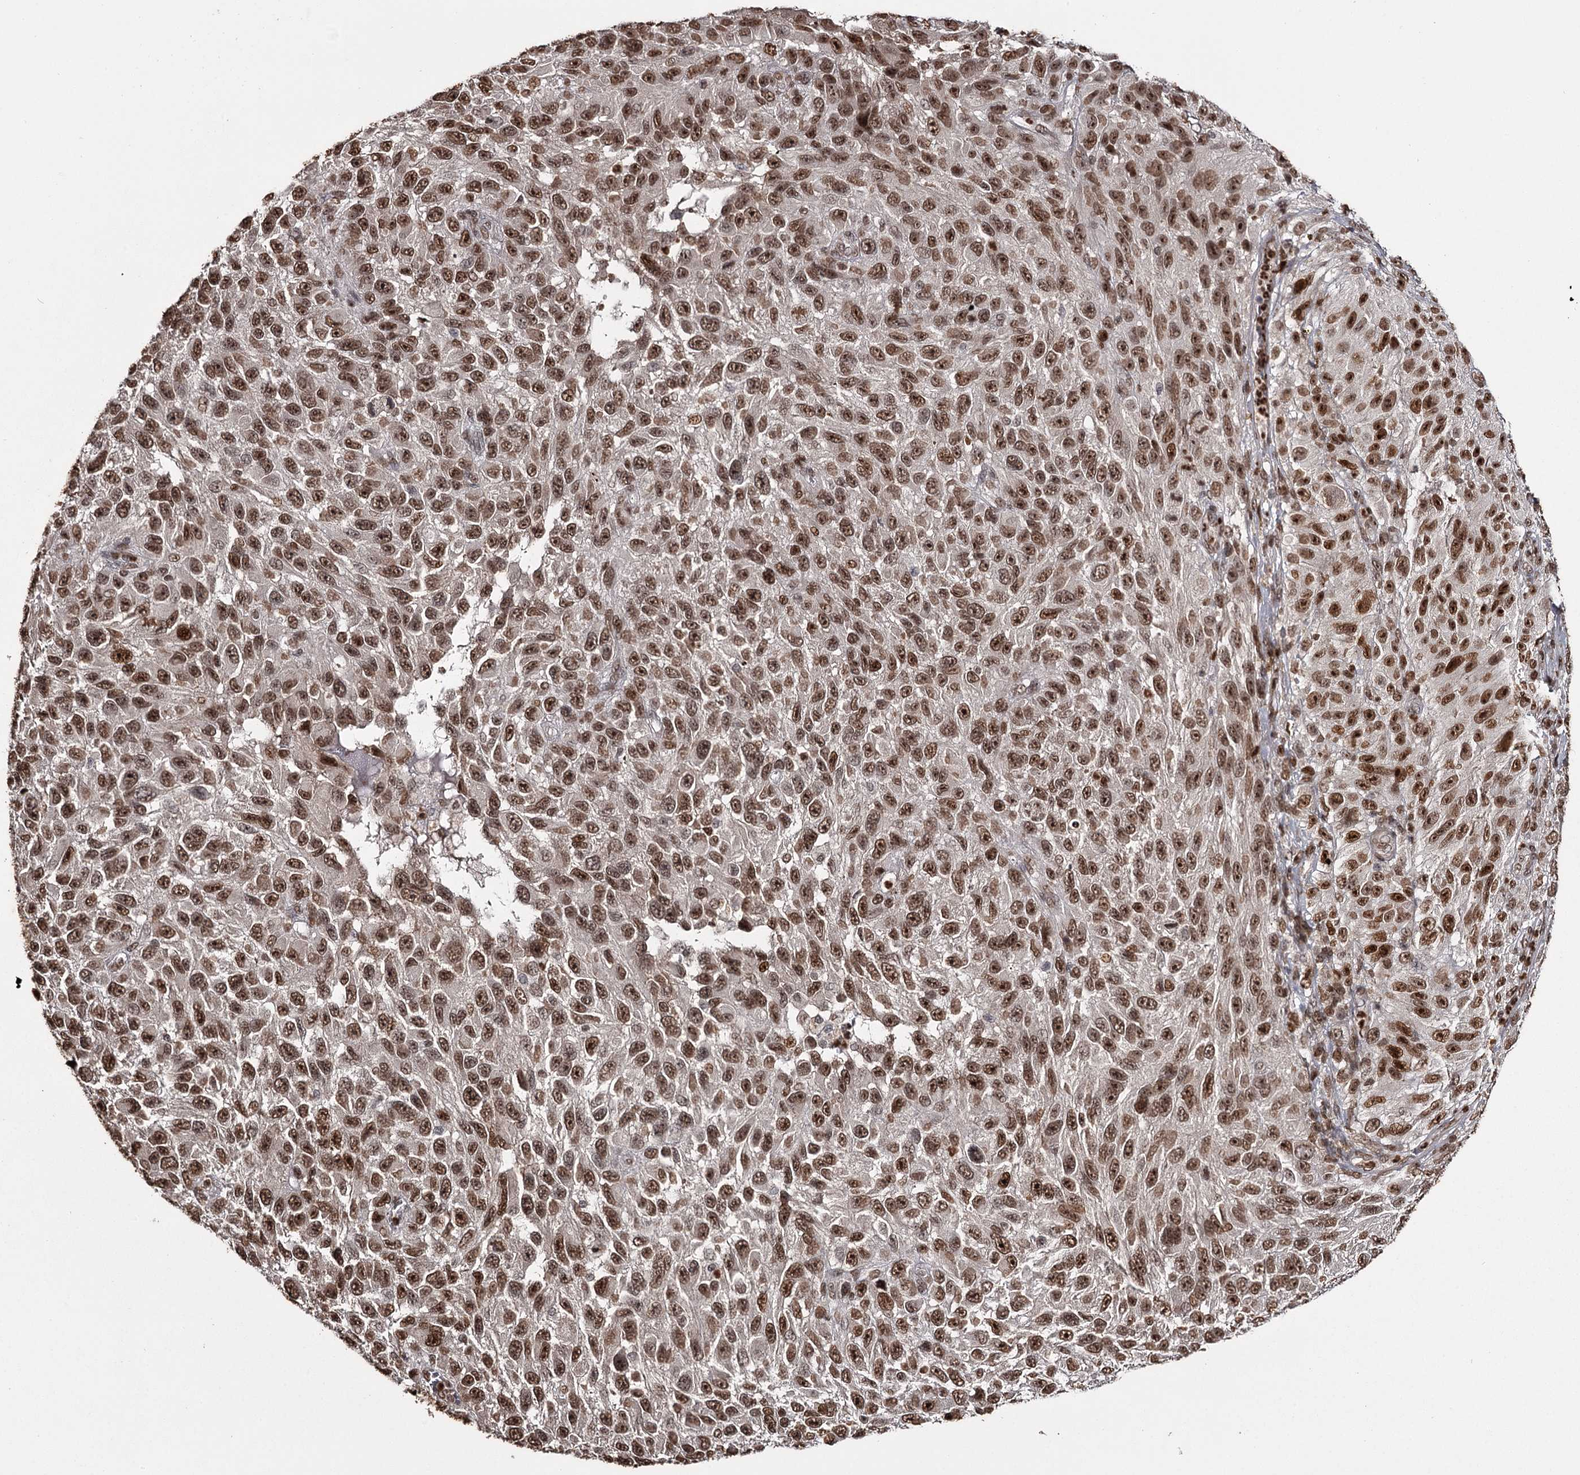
{"staining": {"intensity": "strong", "quantity": ">75%", "location": "nuclear"}, "tissue": "melanoma", "cell_type": "Tumor cells", "image_type": "cancer", "snomed": [{"axis": "morphology", "description": "Malignant melanoma, NOS"}, {"axis": "topography", "description": "Skin"}], "caption": "A micrograph showing strong nuclear expression in approximately >75% of tumor cells in melanoma, as visualized by brown immunohistochemical staining.", "gene": "THYN1", "patient": {"sex": "female", "age": 96}}